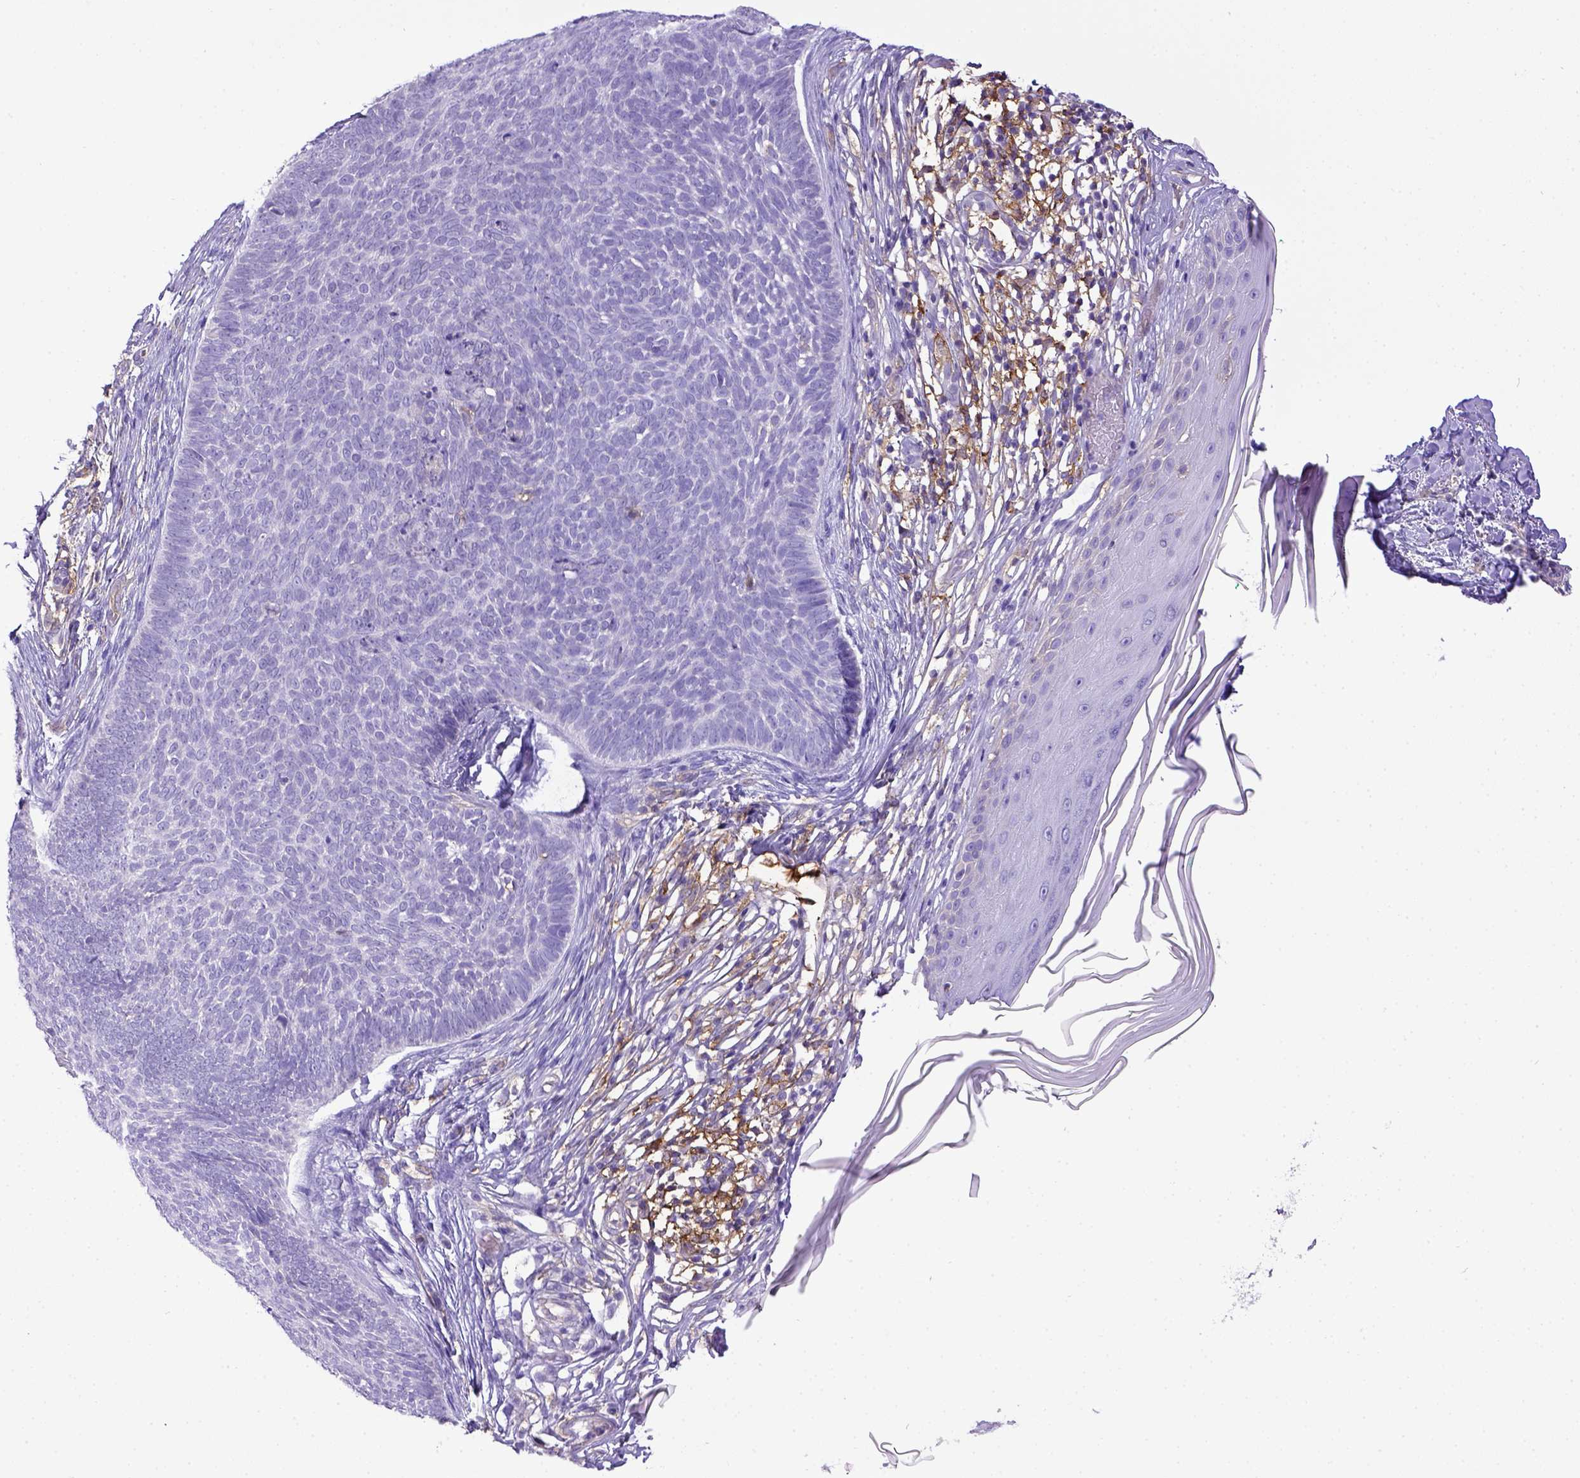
{"staining": {"intensity": "negative", "quantity": "none", "location": "none"}, "tissue": "skin cancer", "cell_type": "Tumor cells", "image_type": "cancer", "snomed": [{"axis": "morphology", "description": "Basal cell carcinoma"}, {"axis": "topography", "description": "Skin"}], "caption": "Immunohistochemistry (IHC) image of neoplastic tissue: human skin basal cell carcinoma stained with DAB (3,3'-diaminobenzidine) exhibits no significant protein expression in tumor cells. The staining is performed using DAB brown chromogen with nuclei counter-stained in using hematoxylin.", "gene": "CD40", "patient": {"sex": "male", "age": 85}}